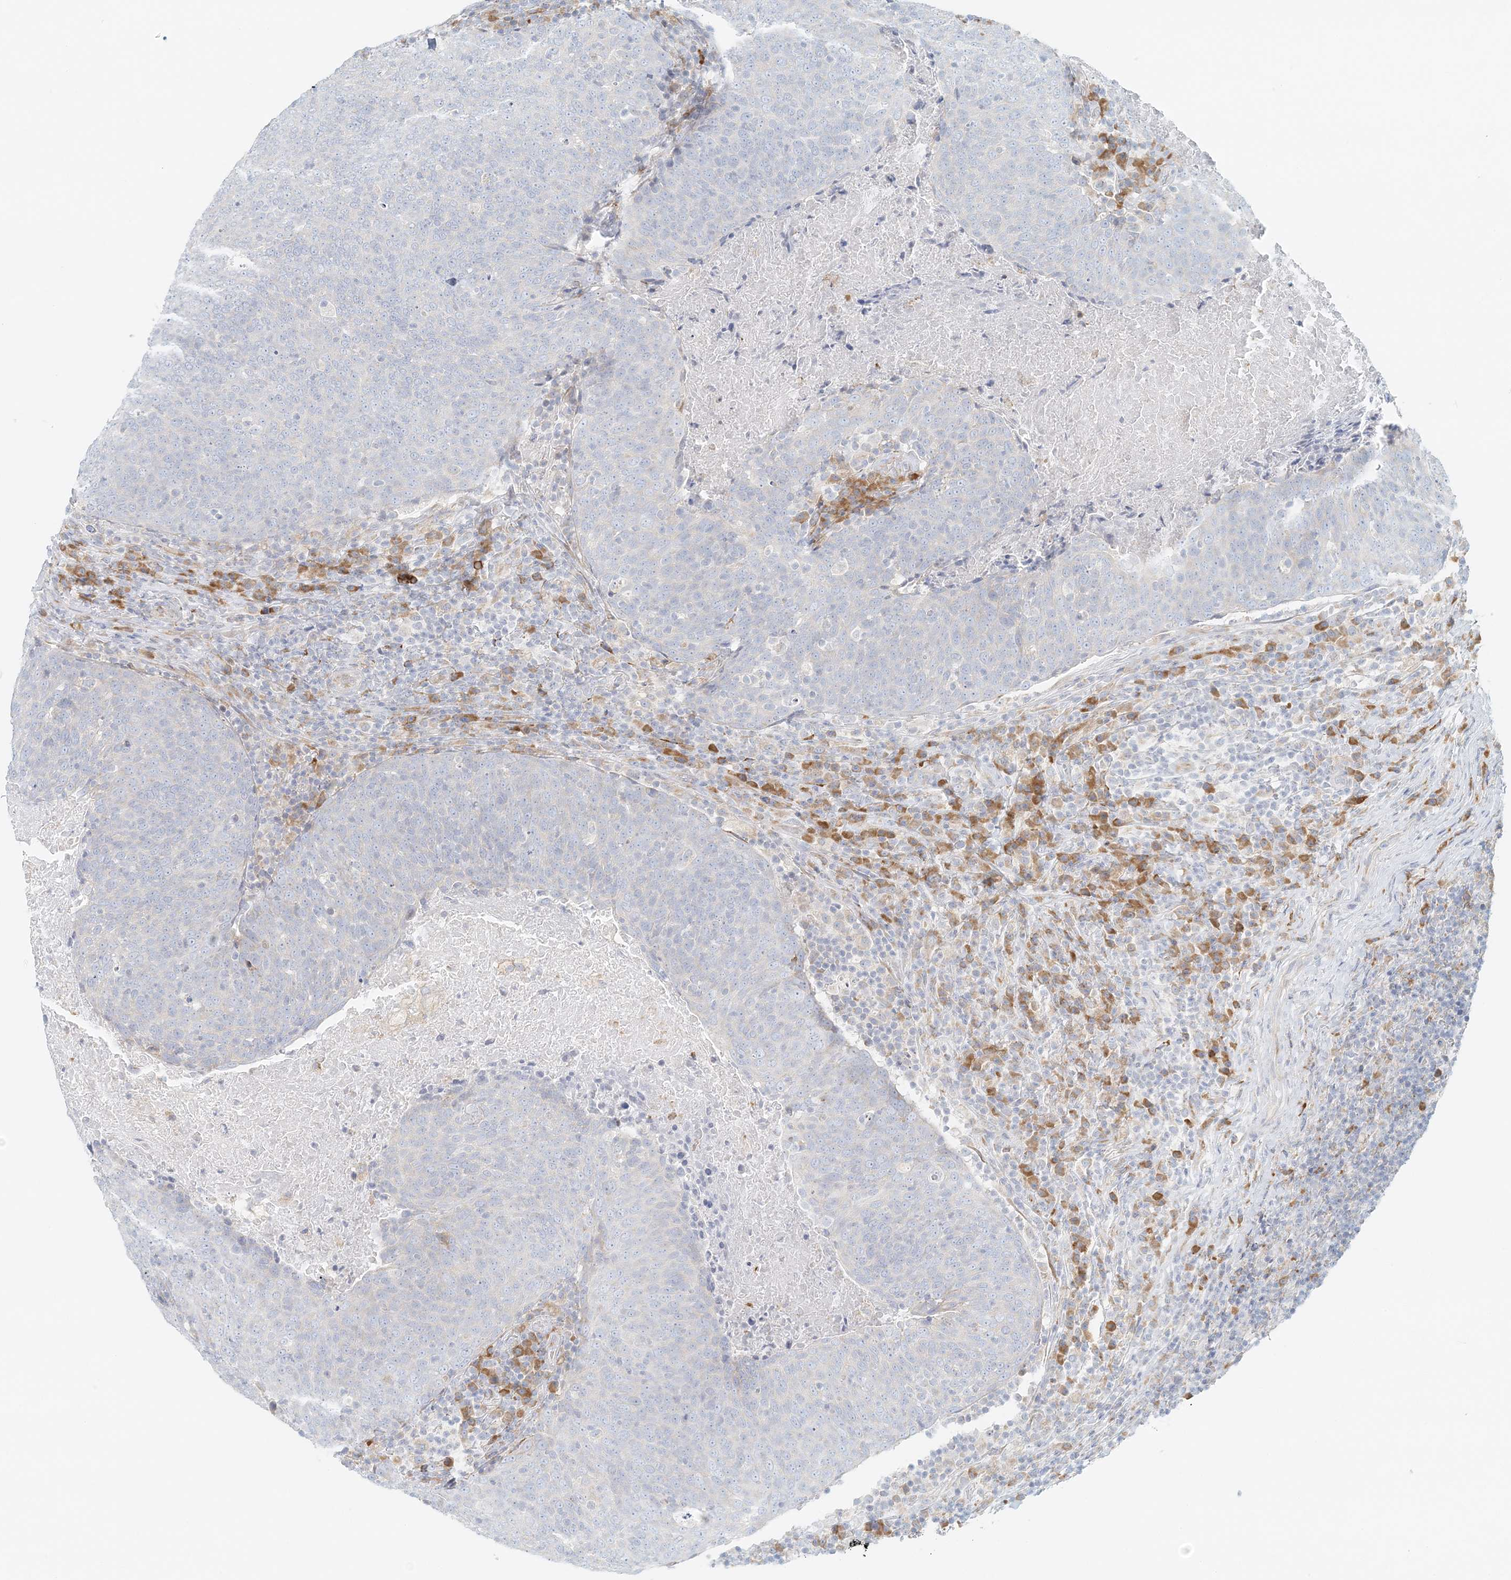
{"staining": {"intensity": "negative", "quantity": "none", "location": "none"}, "tissue": "head and neck cancer", "cell_type": "Tumor cells", "image_type": "cancer", "snomed": [{"axis": "morphology", "description": "Squamous cell carcinoma, NOS"}, {"axis": "morphology", "description": "Squamous cell carcinoma, metastatic, NOS"}, {"axis": "topography", "description": "Lymph node"}, {"axis": "topography", "description": "Head-Neck"}], "caption": "Head and neck cancer (metastatic squamous cell carcinoma) was stained to show a protein in brown. There is no significant staining in tumor cells.", "gene": "STK11IP", "patient": {"sex": "male", "age": 62}}